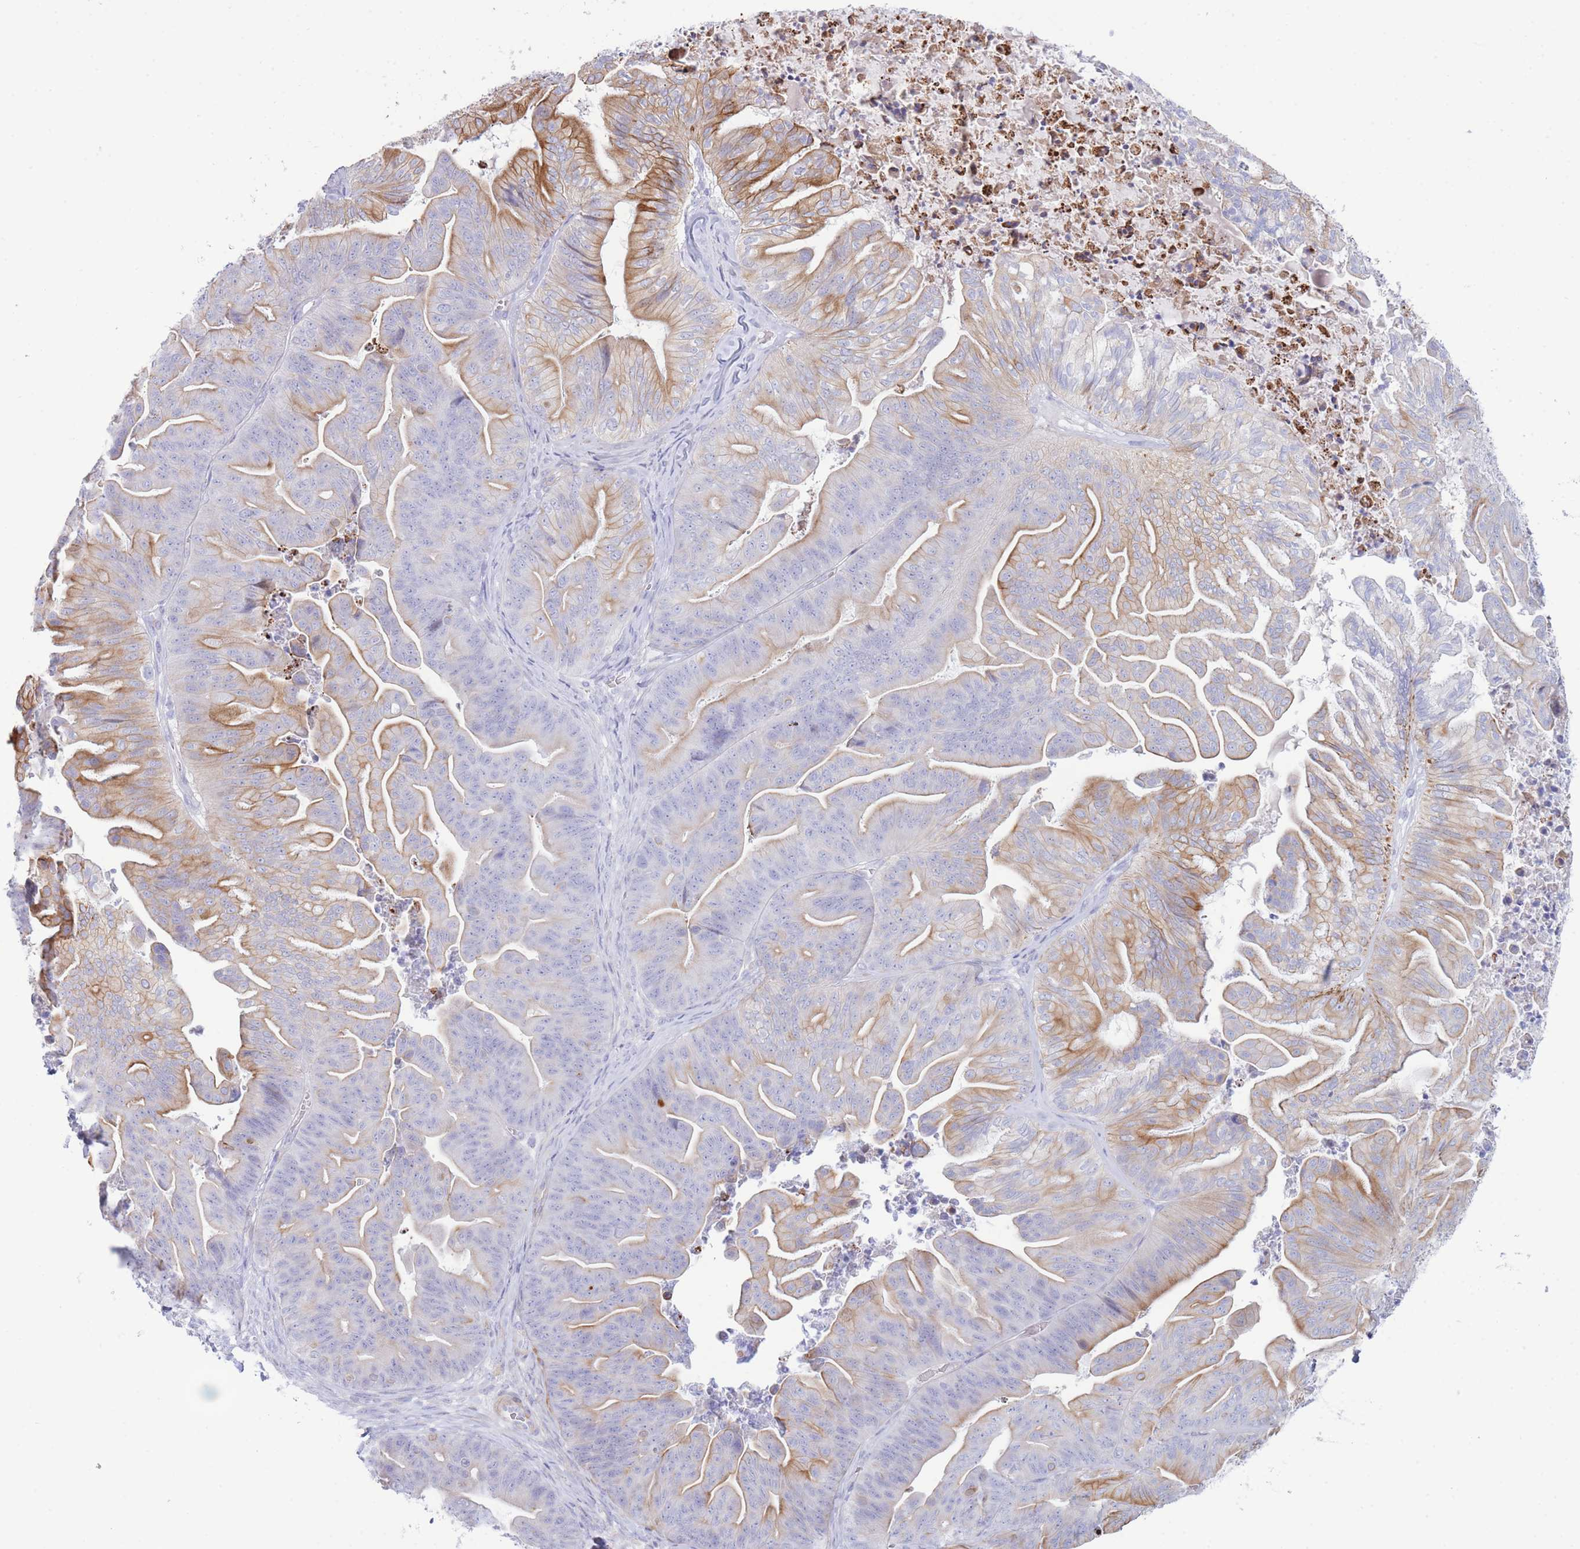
{"staining": {"intensity": "moderate", "quantity": "<25%", "location": "cytoplasmic/membranous"}, "tissue": "ovarian cancer", "cell_type": "Tumor cells", "image_type": "cancer", "snomed": [{"axis": "morphology", "description": "Cystadenocarcinoma, mucinous, NOS"}, {"axis": "topography", "description": "Ovary"}], "caption": "This is a histology image of immunohistochemistry (IHC) staining of ovarian cancer, which shows moderate staining in the cytoplasmic/membranous of tumor cells.", "gene": "VWA8", "patient": {"sex": "female", "age": 67}}